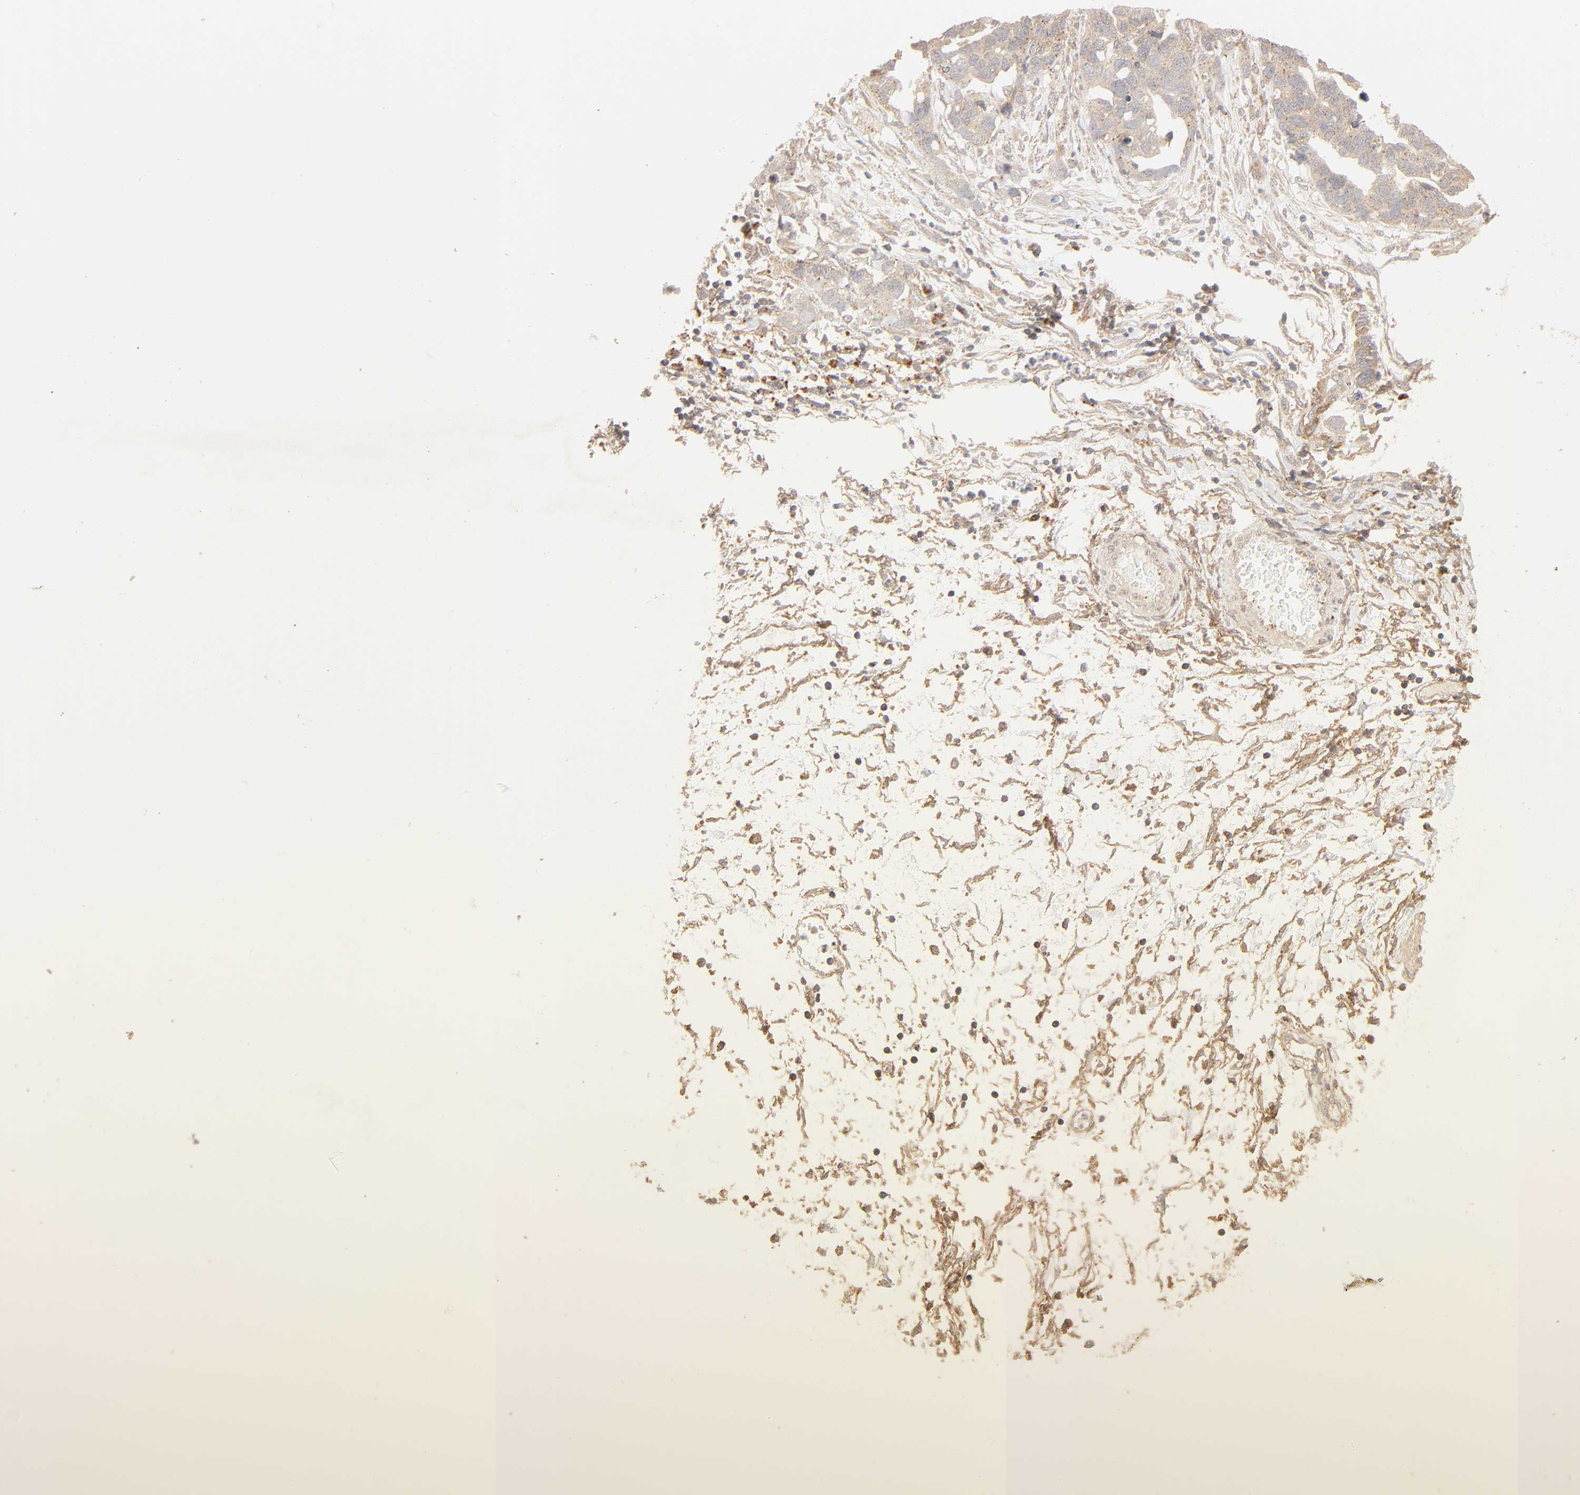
{"staining": {"intensity": "weak", "quantity": "25%-75%", "location": "cytoplasmic/membranous"}, "tissue": "ovarian cancer", "cell_type": "Tumor cells", "image_type": "cancer", "snomed": [{"axis": "morphology", "description": "Cystadenocarcinoma, serous, NOS"}, {"axis": "topography", "description": "Ovary"}], "caption": "DAB immunohistochemical staining of serous cystadenocarcinoma (ovarian) displays weak cytoplasmic/membranous protein staining in about 25%-75% of tumor cells.", "gene": "EPS8", "patient": {"sex": "female", "age": 54}}